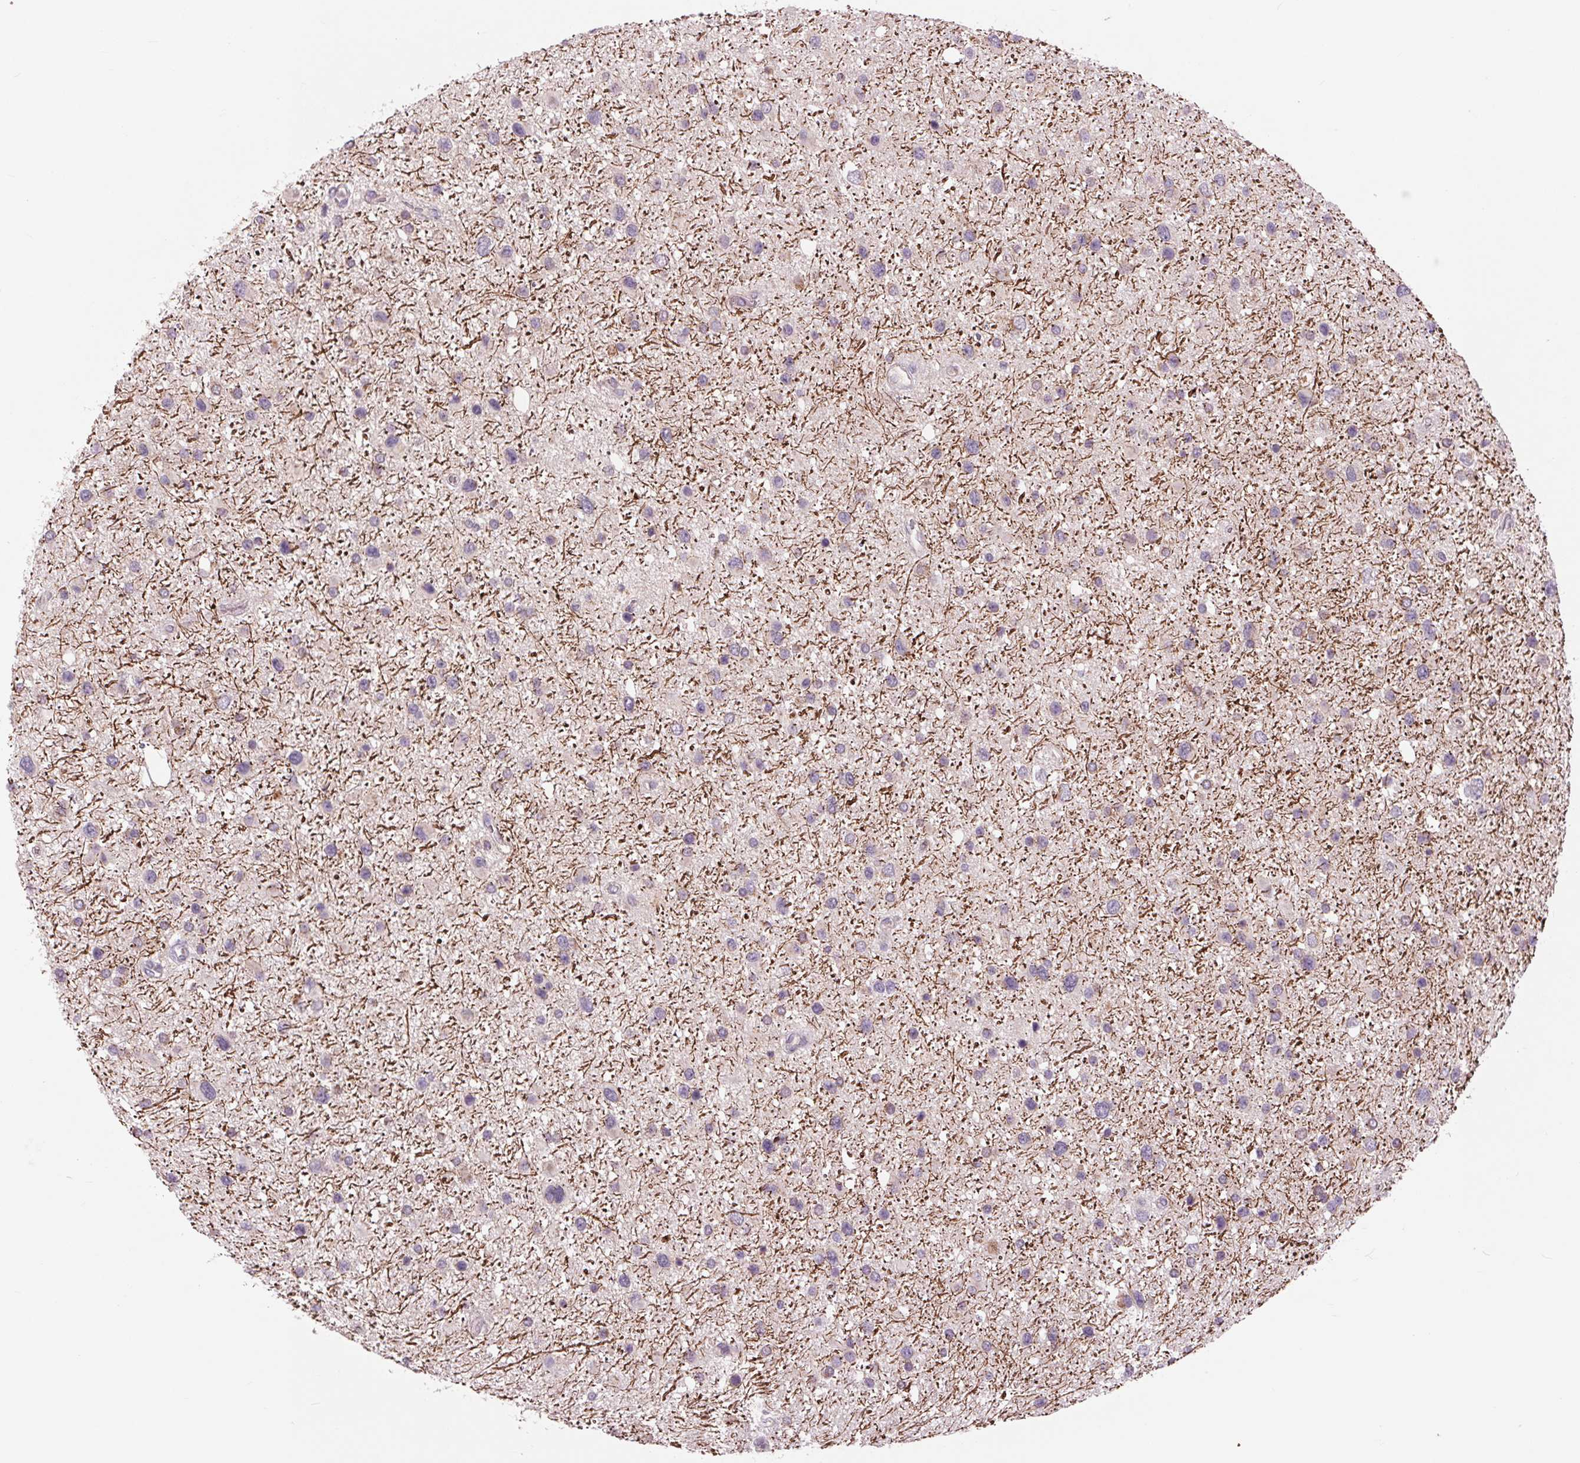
{"staining": {"intensity": "negative", "quantity": "none", "location": "none"}, "tissue": "glioma", "cell_type": "Tumor cells", "image_type": "cancer", "snomed": [{"axis": "morphology", "description": "Glioma, malignant, Low grade"}, {"axis": "topography", "description": "Brain"}], "caption": "Immunohistochemistry of glioma exhibits no positivity in tumor cells.", "gene": "COX6A1", "patient": {"sex": "female", "age": 32}}